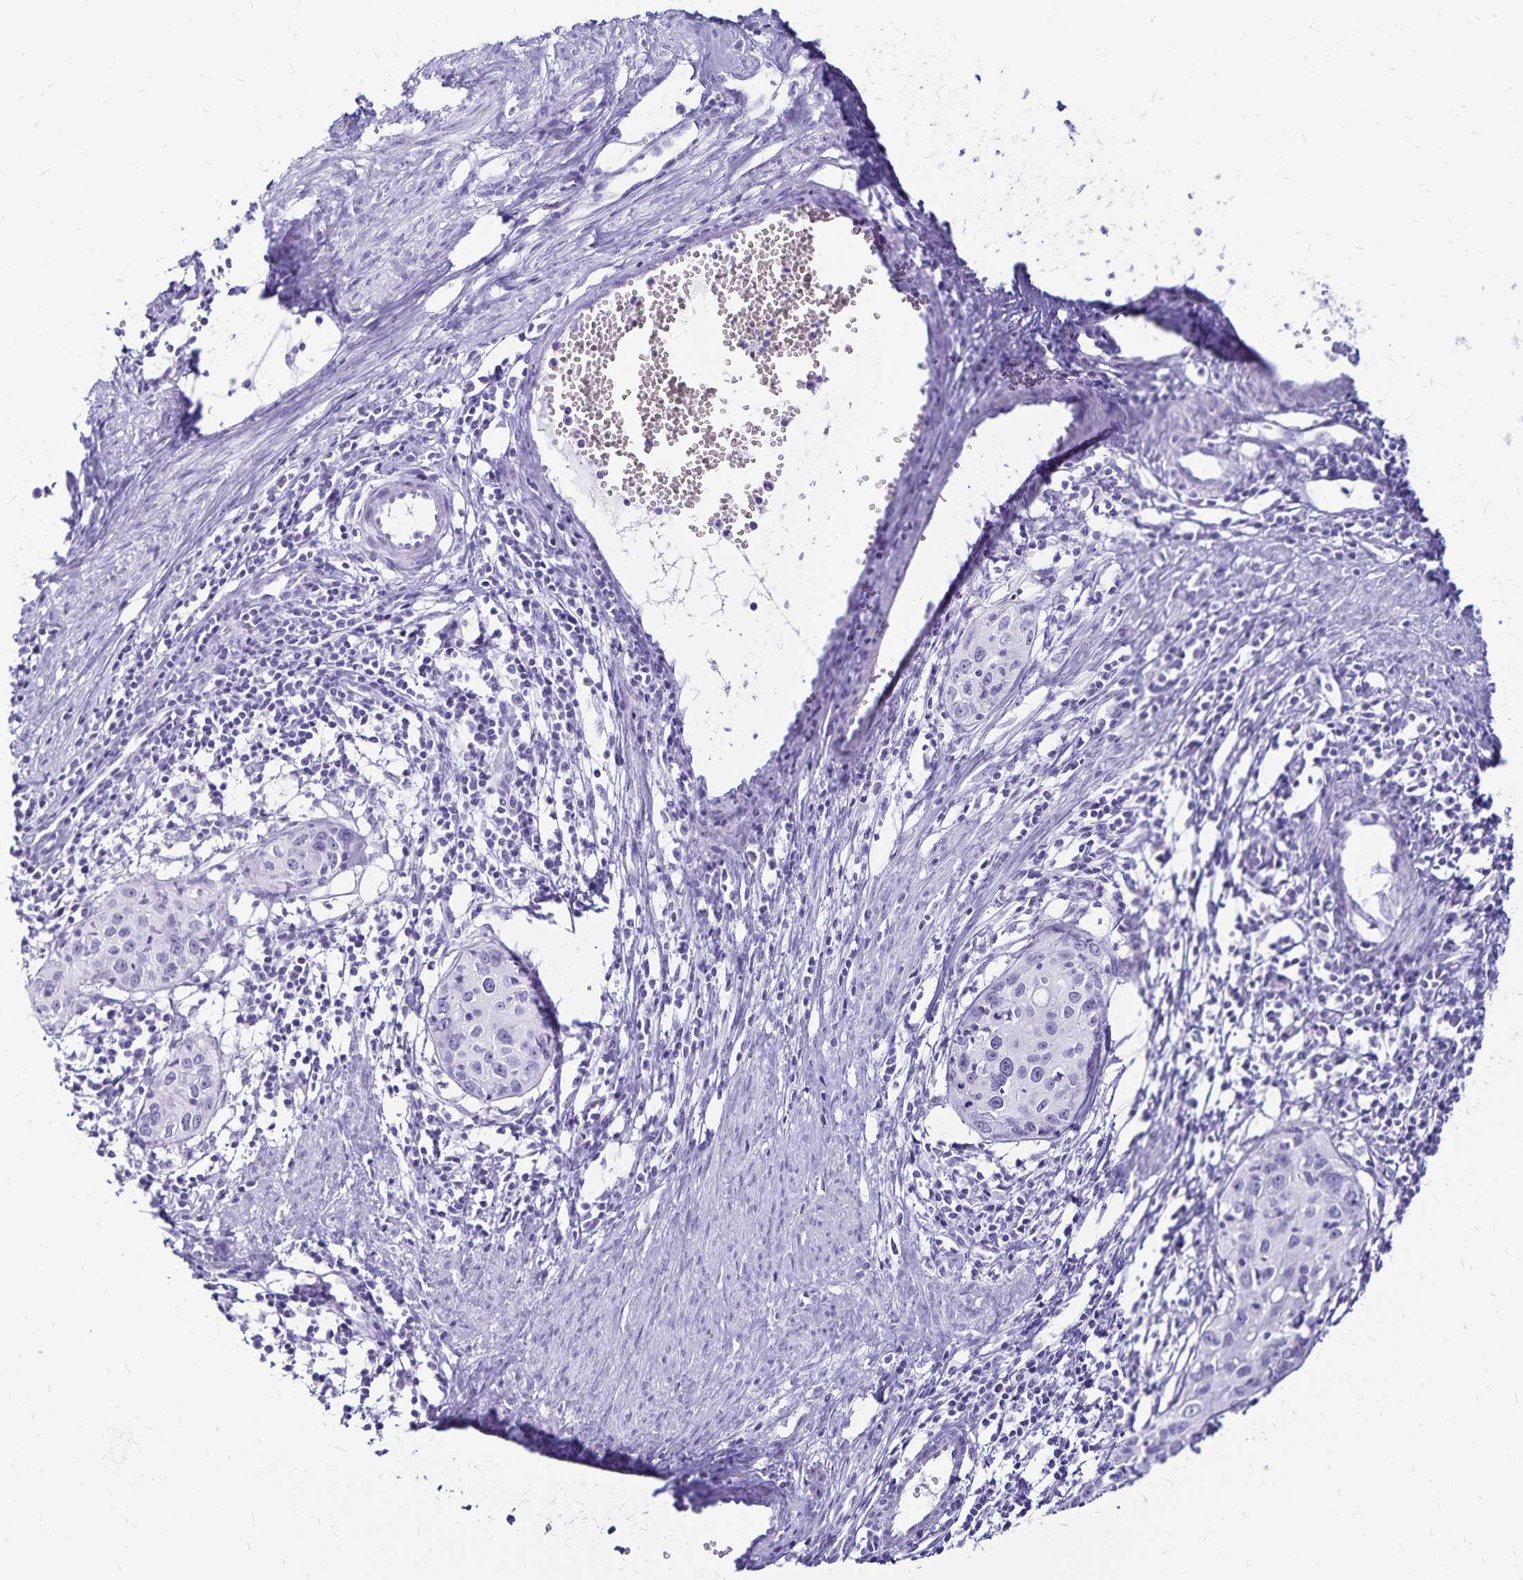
{"staining": {"intensity": "negative", "quantity": "none", "location": "none"}, "tissue": "cervical cancer", "cell_type": "Tumor cells", "image_type": "cancer", "snomed": [{"axis": "morphology", "description": "Squamous cell carcinoma, NOS"}, {"axis": "topography", "description": "Cervix"}], "caption": "Tumor cells show no significant protein positivity in cervical cancer (squamous cell carcinoma).", "gene": "LIN28B", "patient": {"sex": "female", "age": 40}}